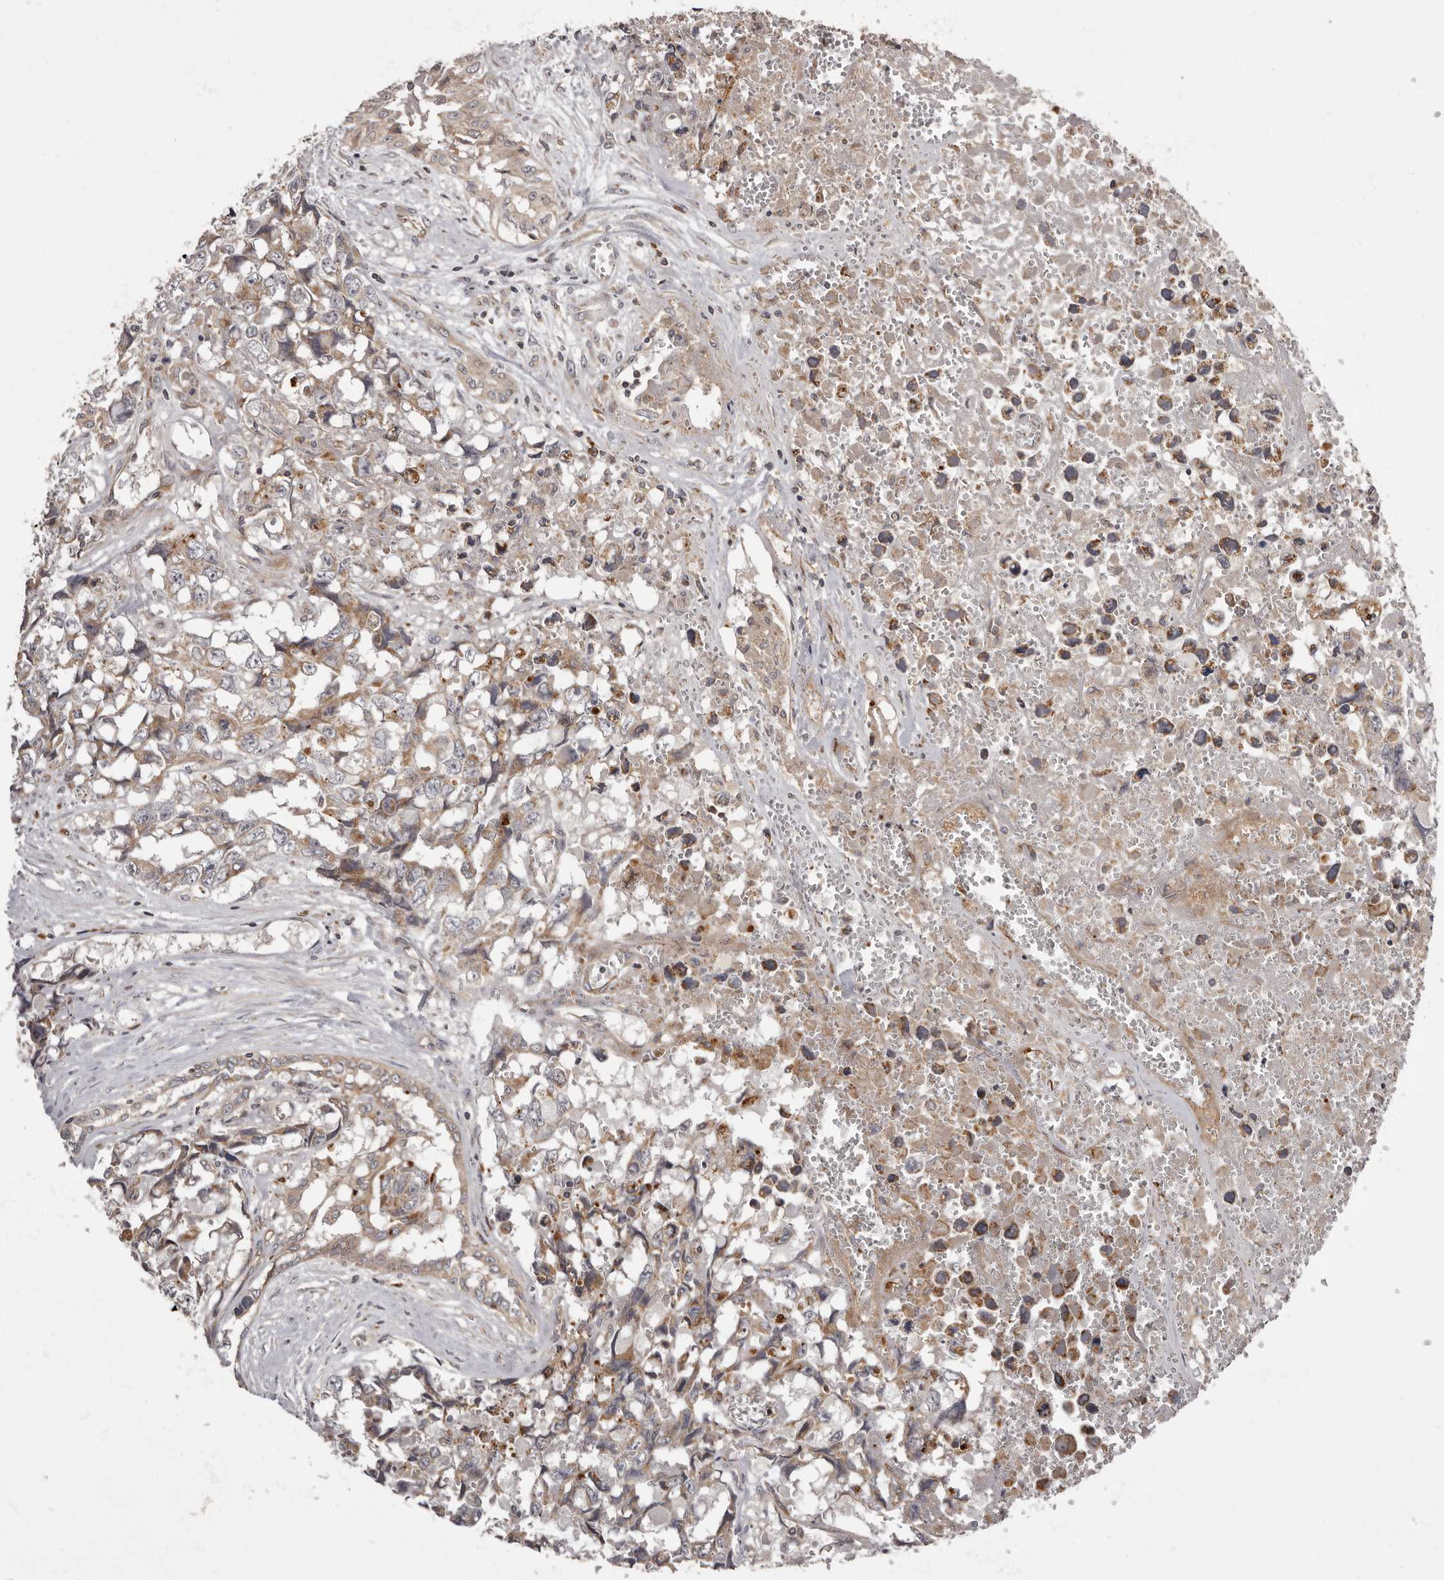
{"staining": {"intensity": "weak", "quantity": ">75%", "location": "cytoplasmic/membranous"}, "tissue": "testis cancer", "cell_type": "Tumor cells", "image_type": "cancer", "snomed": [{"axis": "morphology", "description": "Carcinoma, Embryonal, NOS"}, {"axis": "topography", "description": "Testis"}], "caption": "This micrograph exhibits immunohistochemistry (IHC) staining of human testis cancer (embryonal carcinoma), with low weak cytoplasmic/membranous positivity in about >75% of tumor cells.", "gene": "ADCY2", "patient": {"sex": "male", "age": 31}}